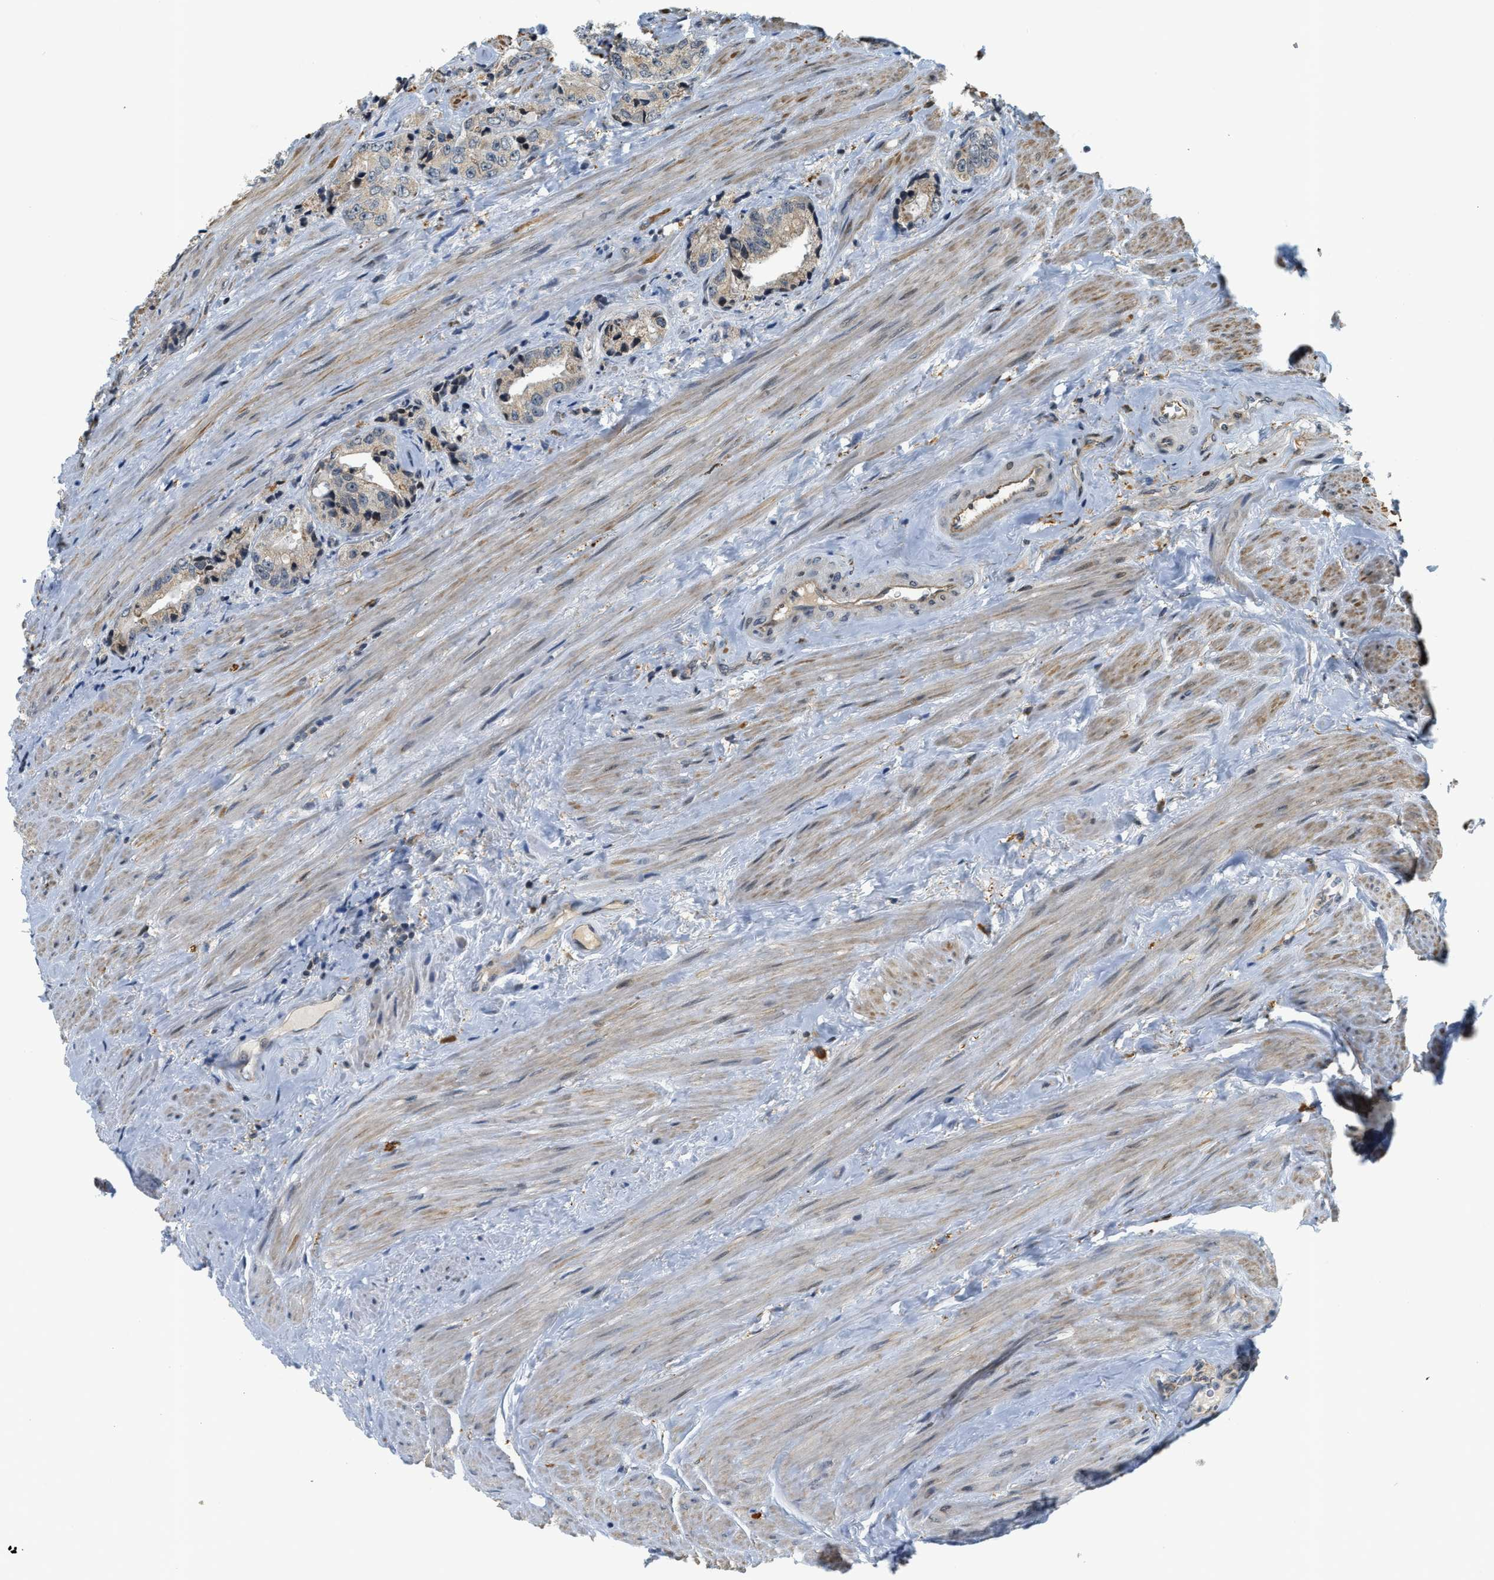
{"staining": {"intensity": "weak", "quantity": ">75%", "location": "cytoplasmic/membranous"}, "tissue": "prostate cancer", "cell_type": "Tumor cells", "image_type": "cancer", "snomed": [{"axis": "morphology", "description": "Adenocarcinoma, High grade"}, {"axis": "topography", "description": "Prostate"}], "caption": "This histopathology image displays immunohistochemistry staining of human prostate cancer, with low weak cytoplasmic/membranous positivity in approximately >75% of tumor cells.", "gene": "KMT2A", "patient": {"sex": "male", "age": 61}}